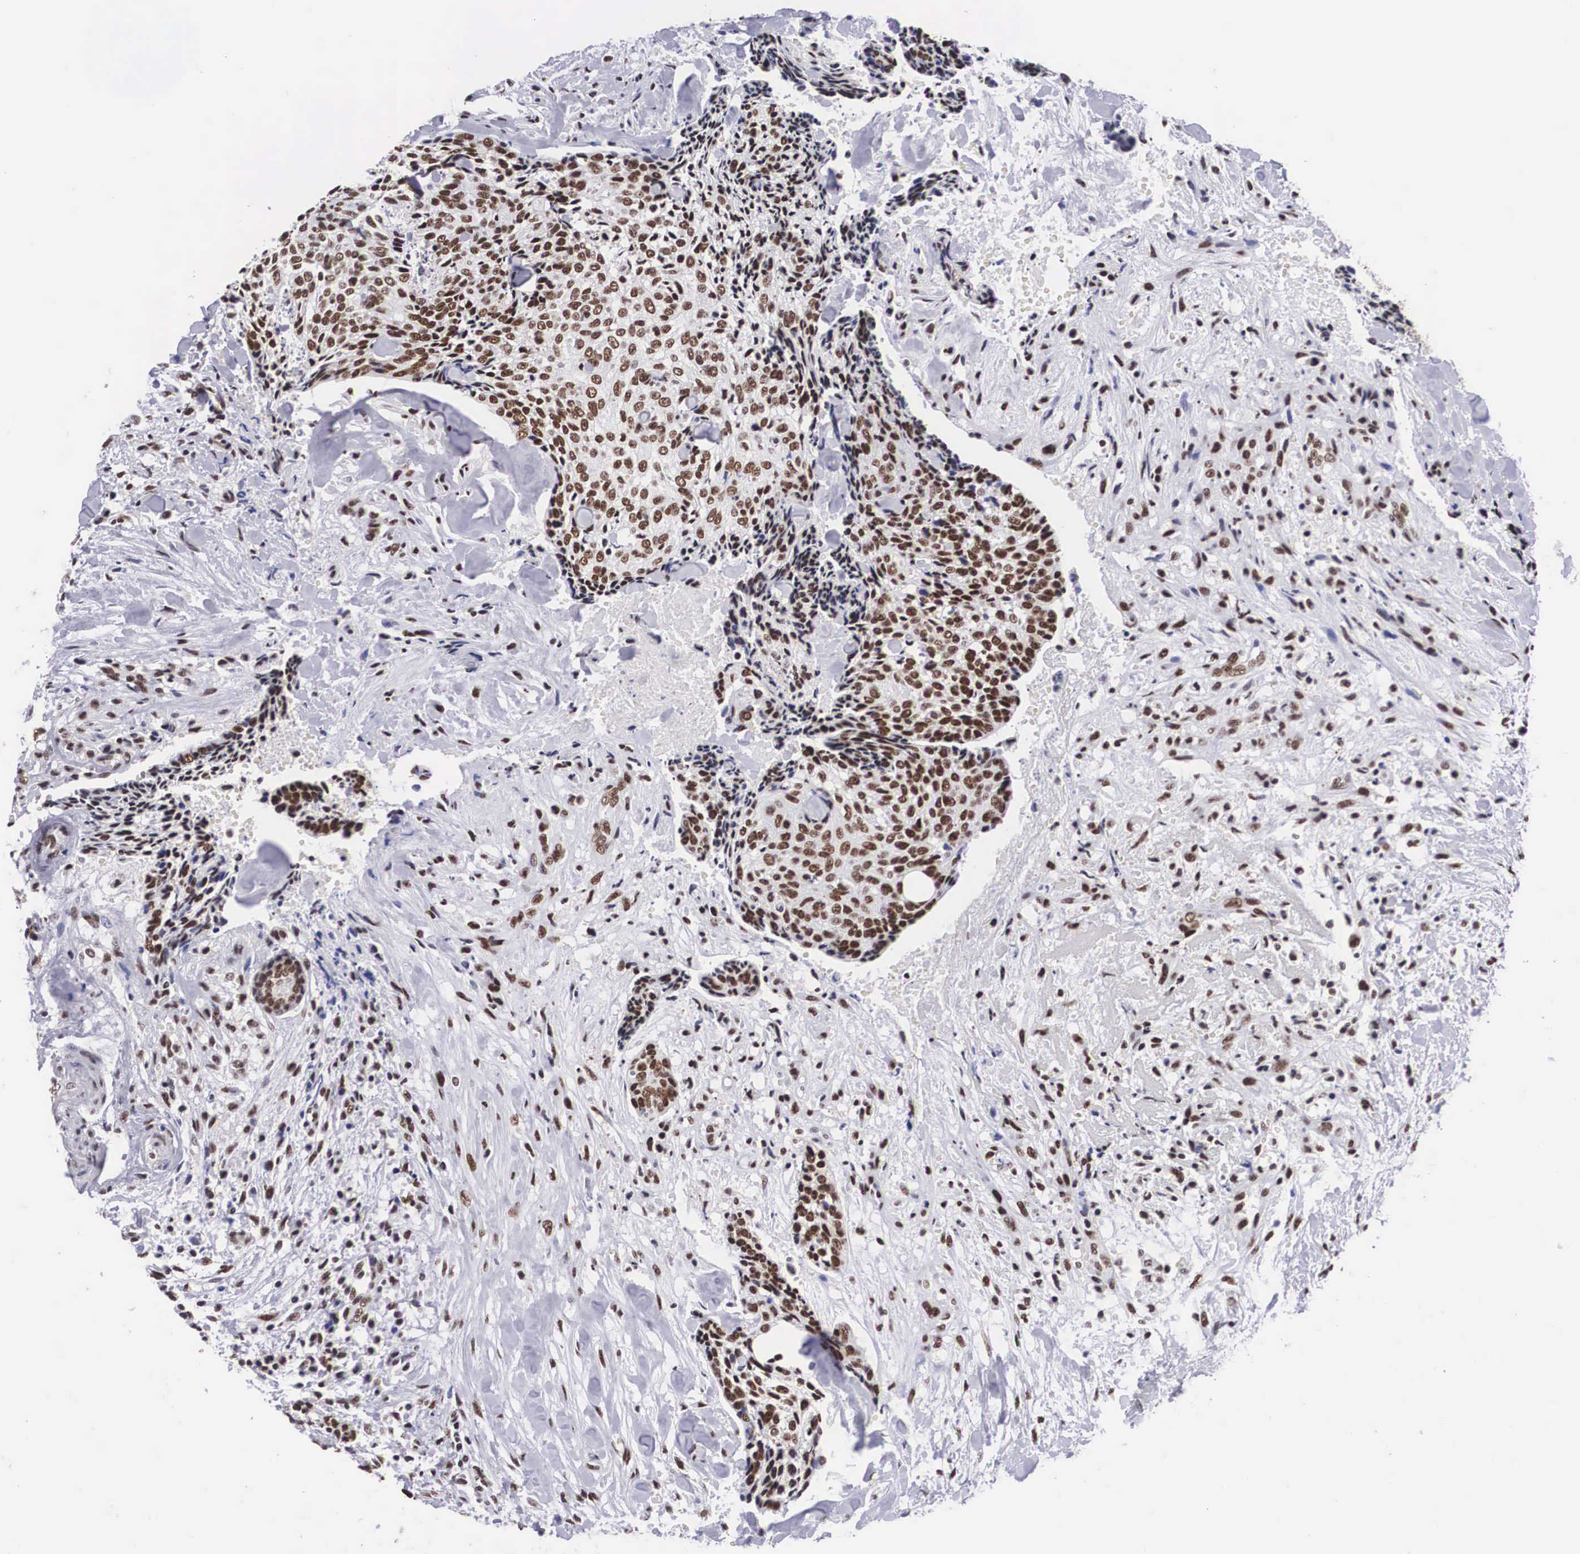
{"staining": {"intensity": "moderate", "quantity": ">75%", "location": "nuclear"}, "tissue": "head and neck cancer", "cell_type": "Tumor cells", "image_type": "cancer", "snomed": [{"axis": "morphology", "description": "Squamous cell carcinoma, NOS"}, {"axis": "topography", "description": "Salivary gland"}, {"axis": "topography", "description": "Head-Neck"}], "caption": "The micrograph displays immunohistochemical staining of head and neck squamous cell carcinoma. There is moderate nuclear expression is present in about >75% of tumor cells.", "gene": "SF3A1", "patient": {"sex": "male", "age": 70}}